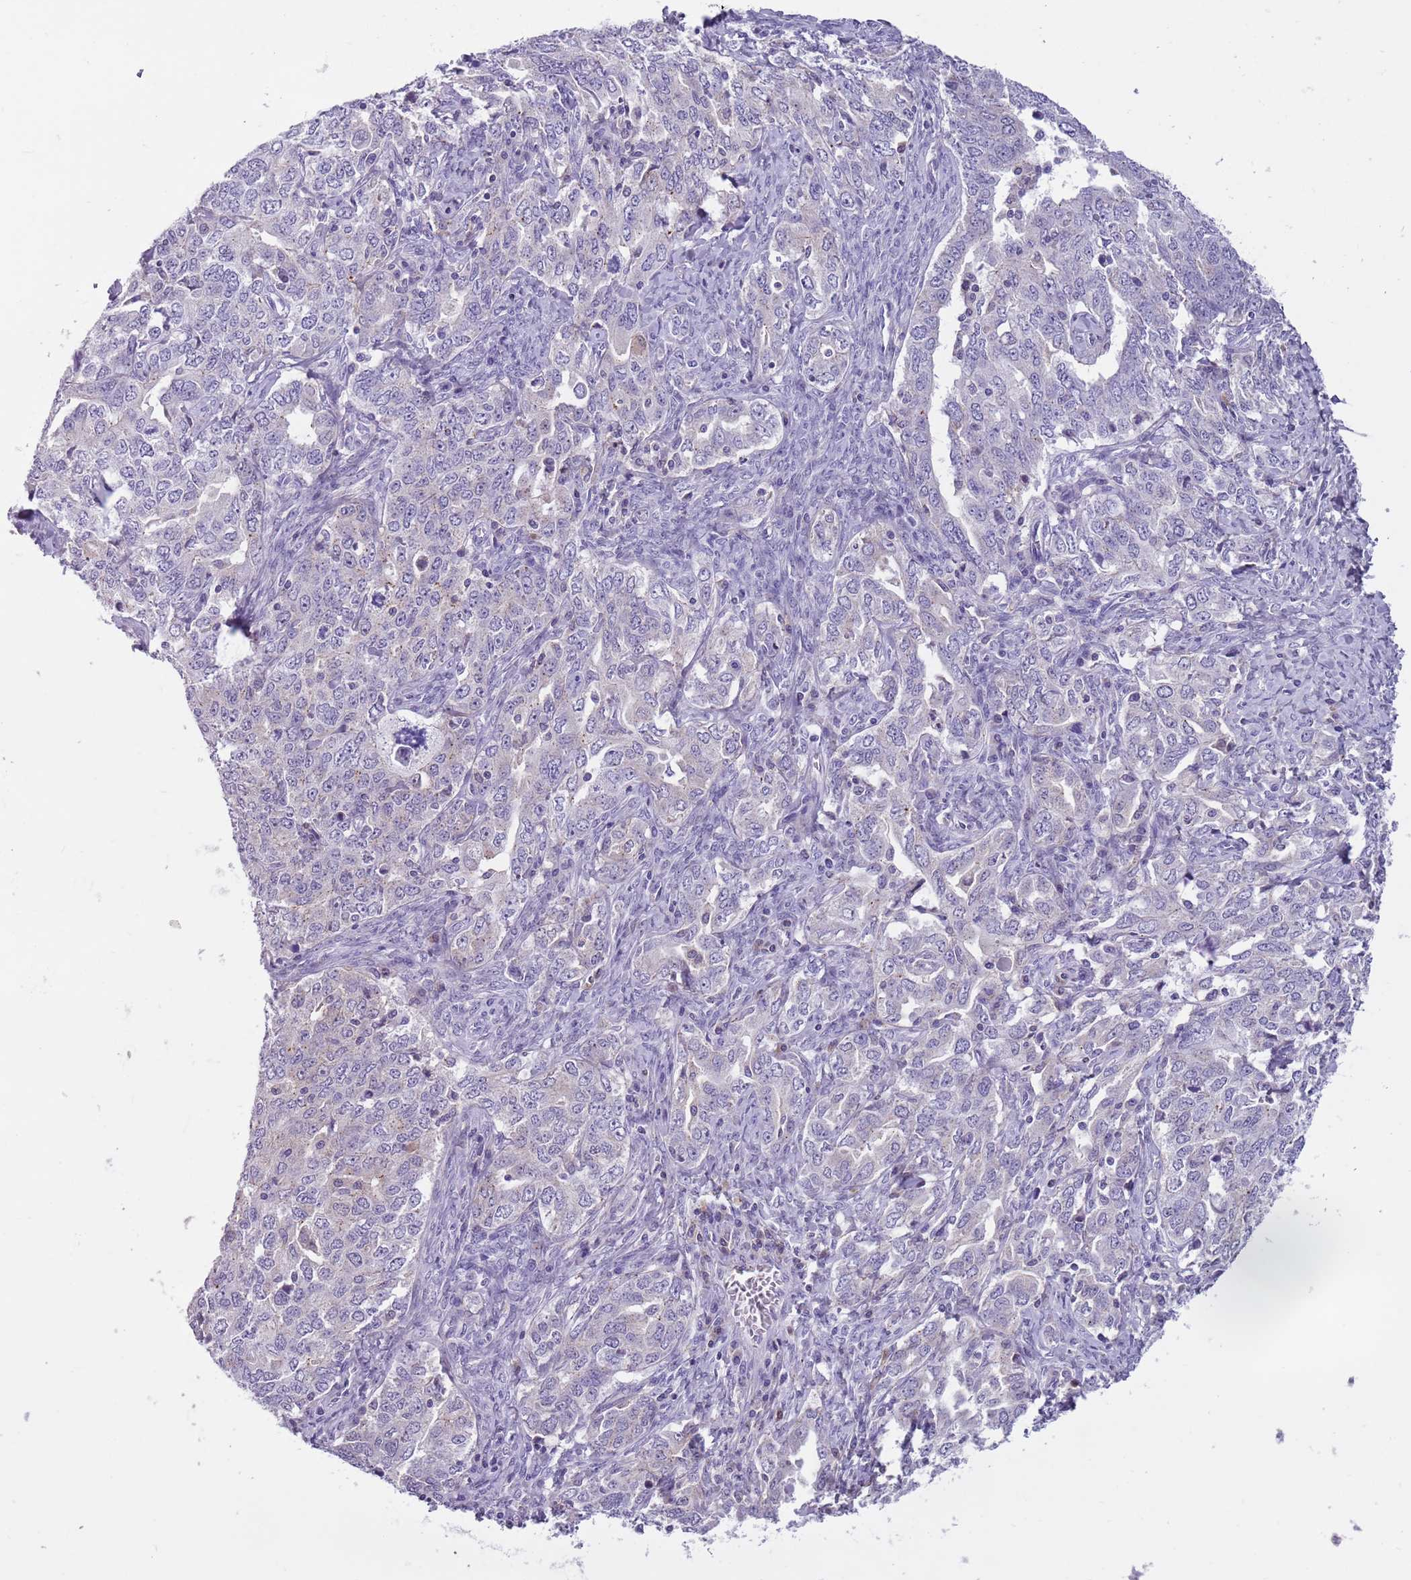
{"staining": {"intensity": "weak", "quantity": "<25%", "location": "cytoplasmic/membranous"}, "tissue": "ovarian cancer", "cell_type": "Tumor cells", "image_type": "cancer", "snomed": [{"axis": "morphology", "description": "Carcinoma, endometroid"}, {"axis": "topography", "description": "Ovary"}], "caption": "DAB immunohistochemical staining of human endometroid carcinoma (ovarian) exhibits no significant staining in tumor cells.", "gene": "PFKFB2", "patient": {"sex": "female", "age": 62}}